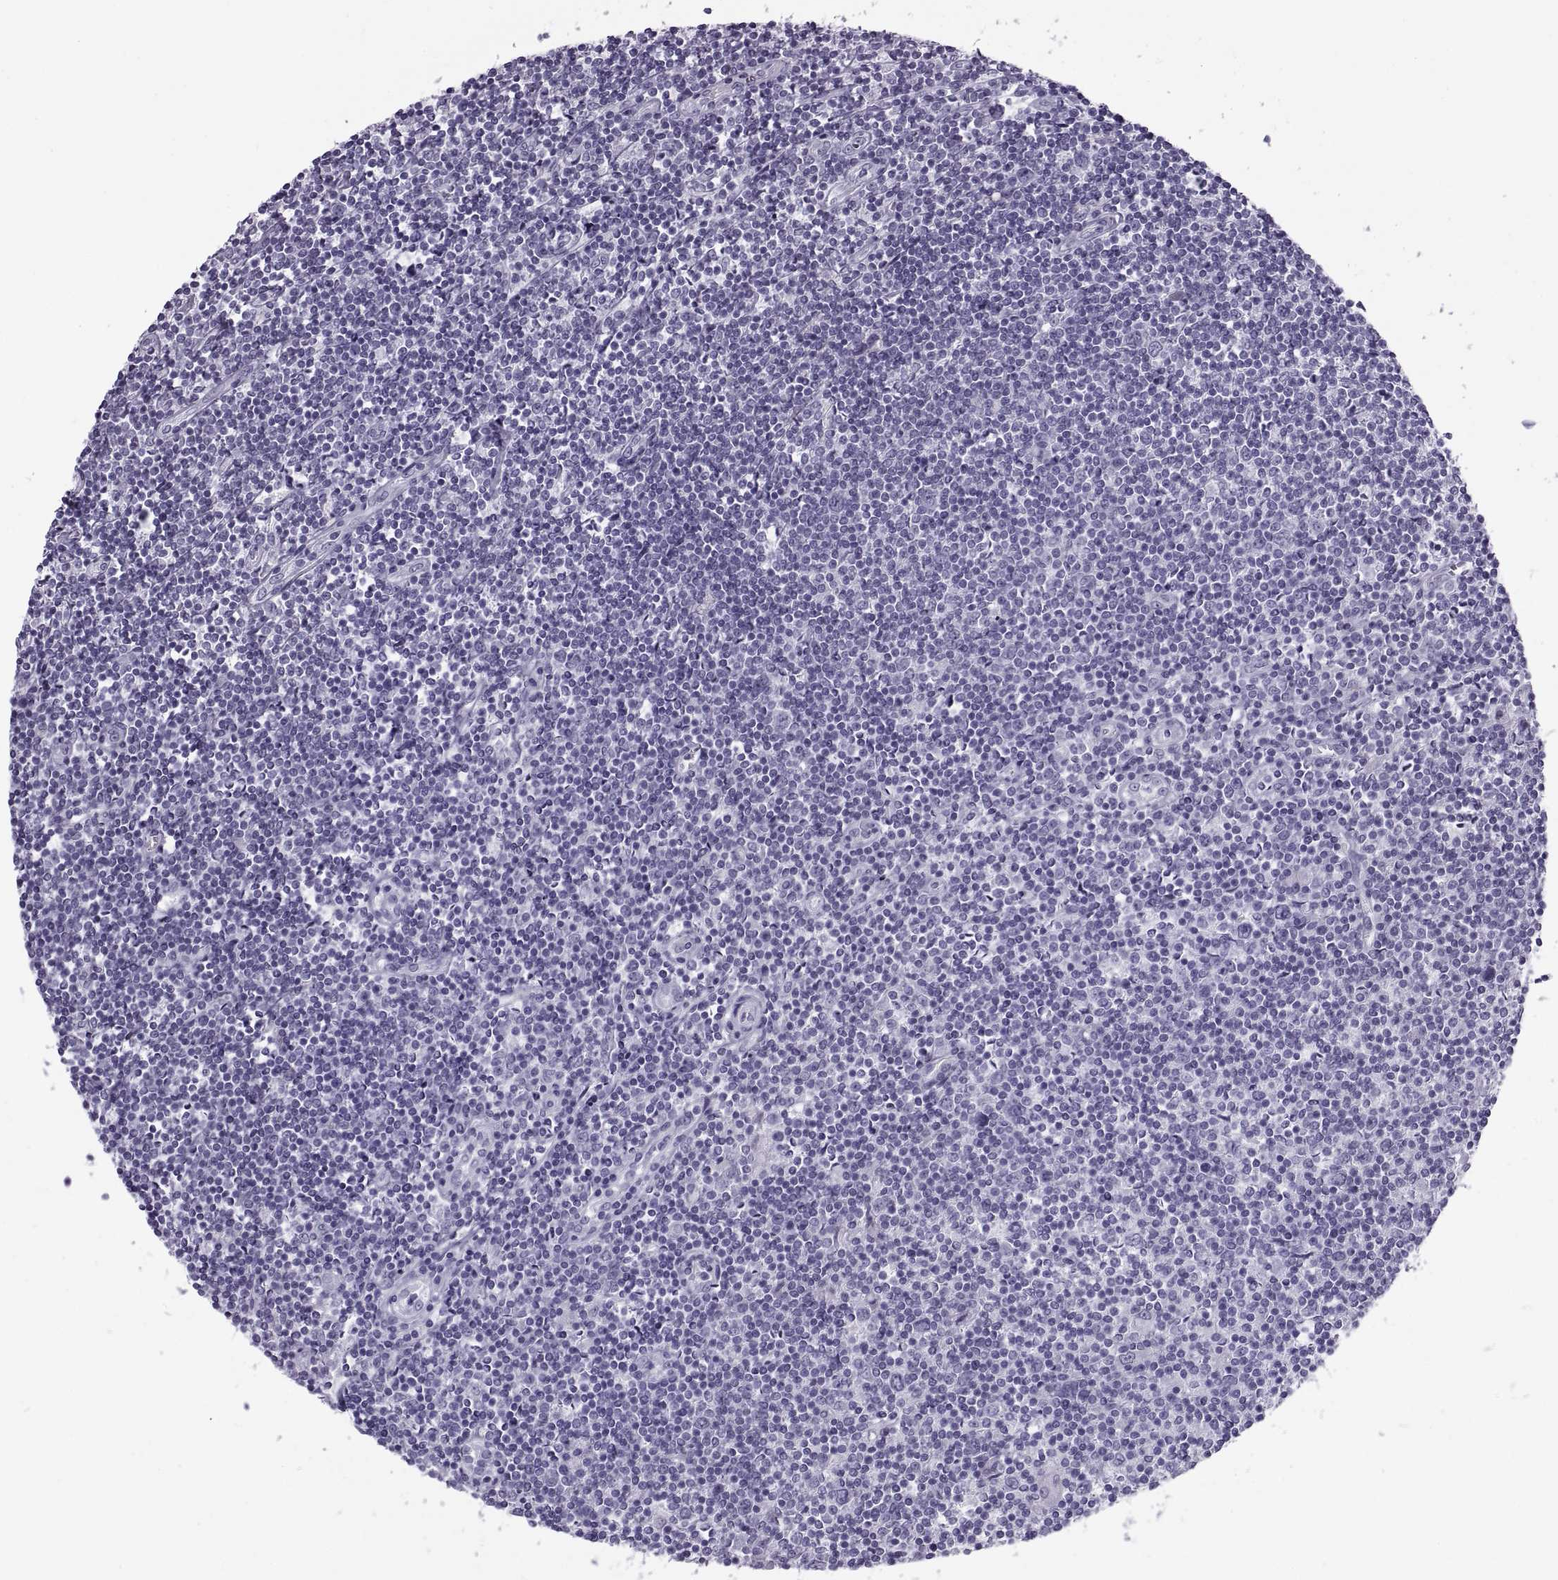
{"staining": {"intensity": "negative", "quantity": "none", "location": "none"}, "tissue": "lymphoma", "cell_type": "Tumor cells", "image_type": "cancer", "snomed": [{"axis": "morphology", "description": "Hodgkin's disease, NOS"}, {"axis": "topography", "description": "Lymph node"}], "caption": "This is a photomicrograph of immunohistochemistry (IHC) staining of Hodgkin's disease, which shows no staining in tumor cells. The staining was performed using DAB (3,3'-diaminobenzidine) to visualize the protein expression in brown, while the nuclei were stained in blue with hematoxylin (Magnification: 20x).", "gene": "RLBP1", "patient": {"sex": "male", "age": 40}}